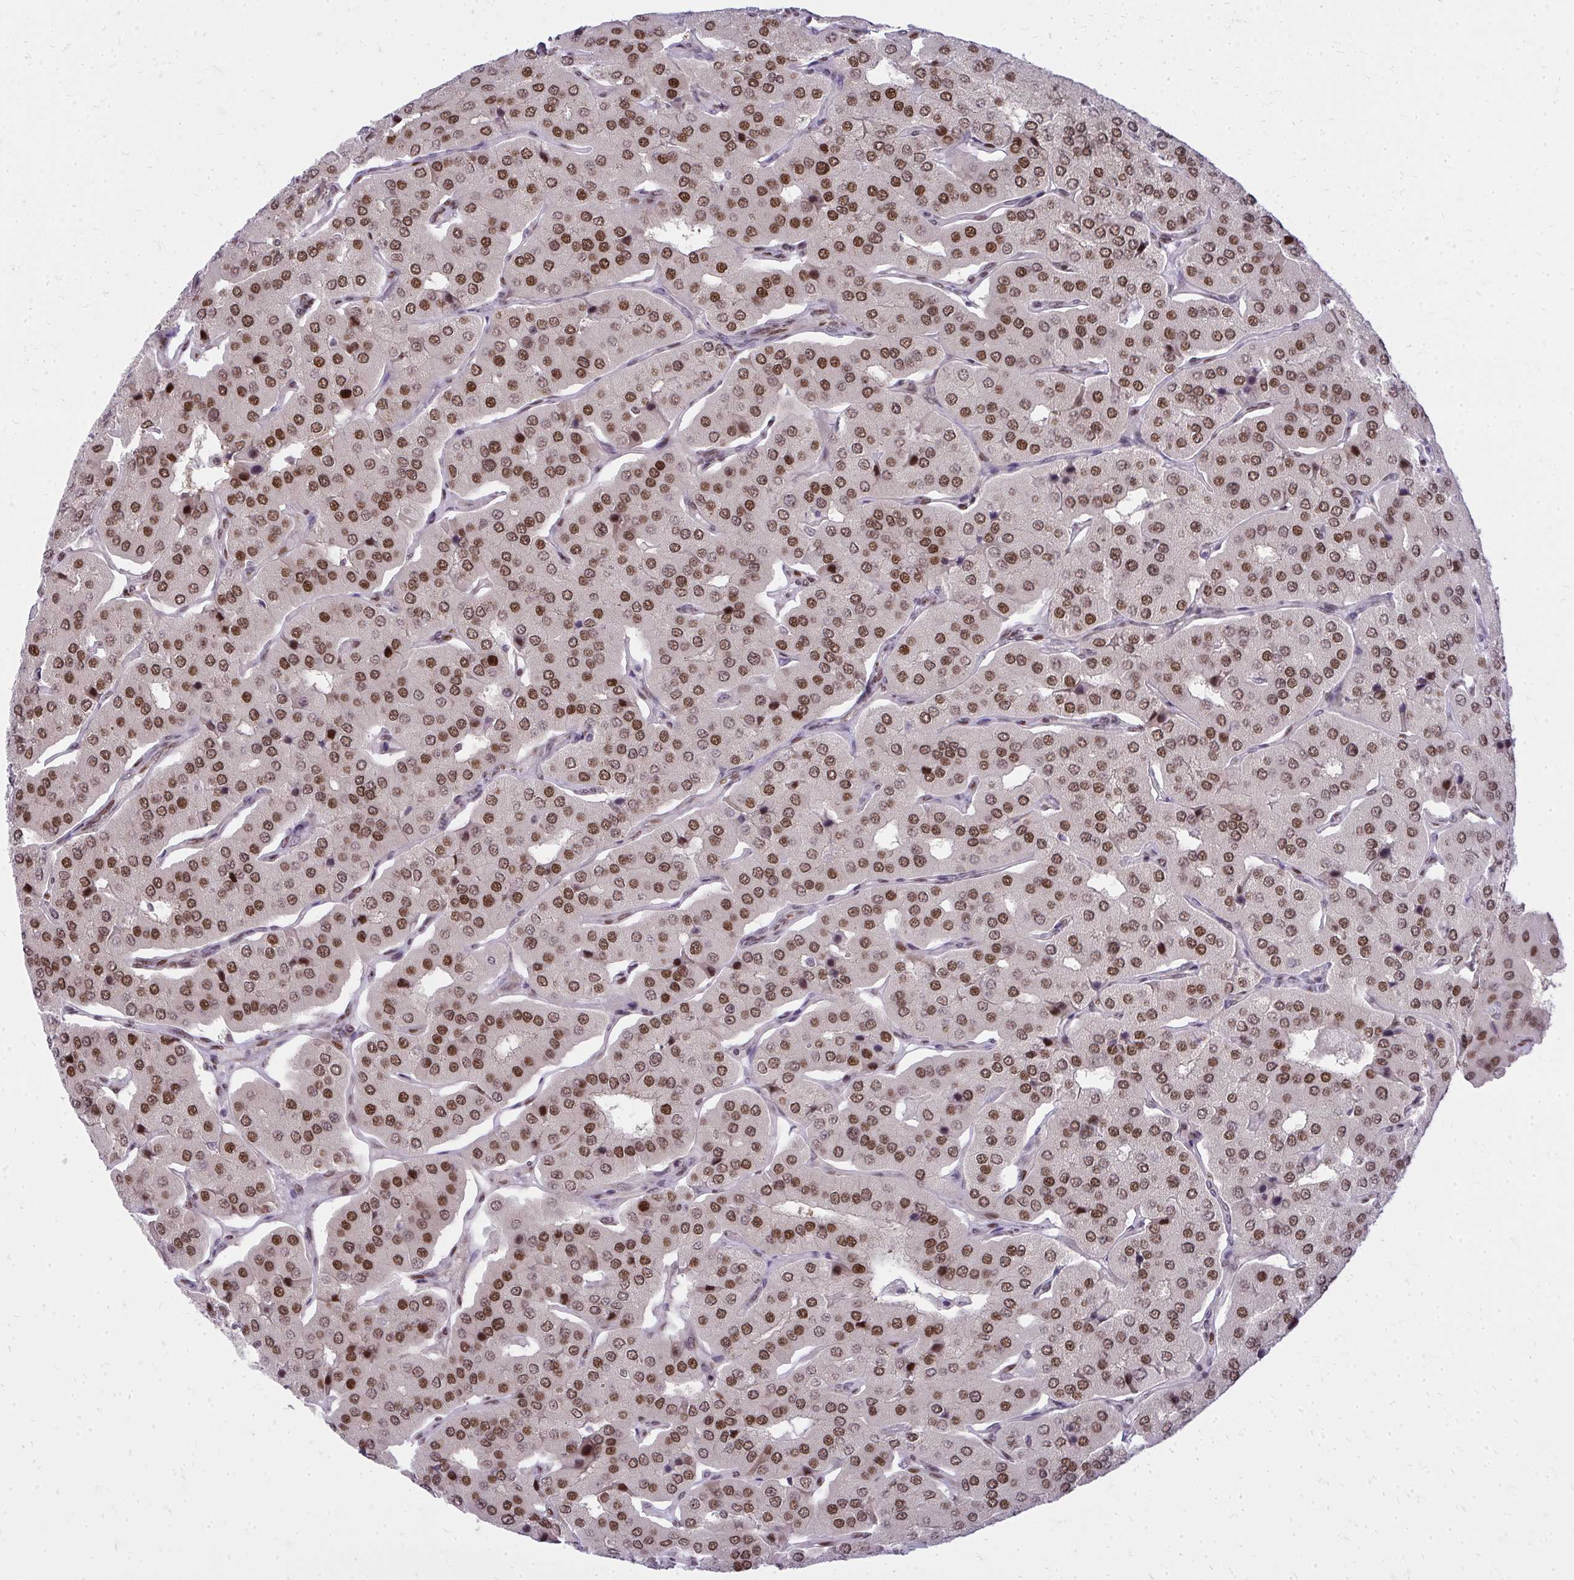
{"staining": {"intensity": "moderate", "quantity": ">75%", "location": "nuclear"}, "tissue": "parathyroid gland", "cell_type": "Glandular cells", "image_type": "normal", "snomed": [{"axis": "morphology", "description": "Normal tissue, NOS"}, {"axis": "morphology", "description": "Adenoma, NOS"}, {"axis": "topography", "description": "Parathyroid gland"}], "caption": "Protein expression by immunohistochemistry (IHC) exhibits moderate nuclear positivity in approximately >75% of glandular cells in normal parathyroid gland.", "gene": "PIGY", "patient": {"sex": "female", "age": 86}}